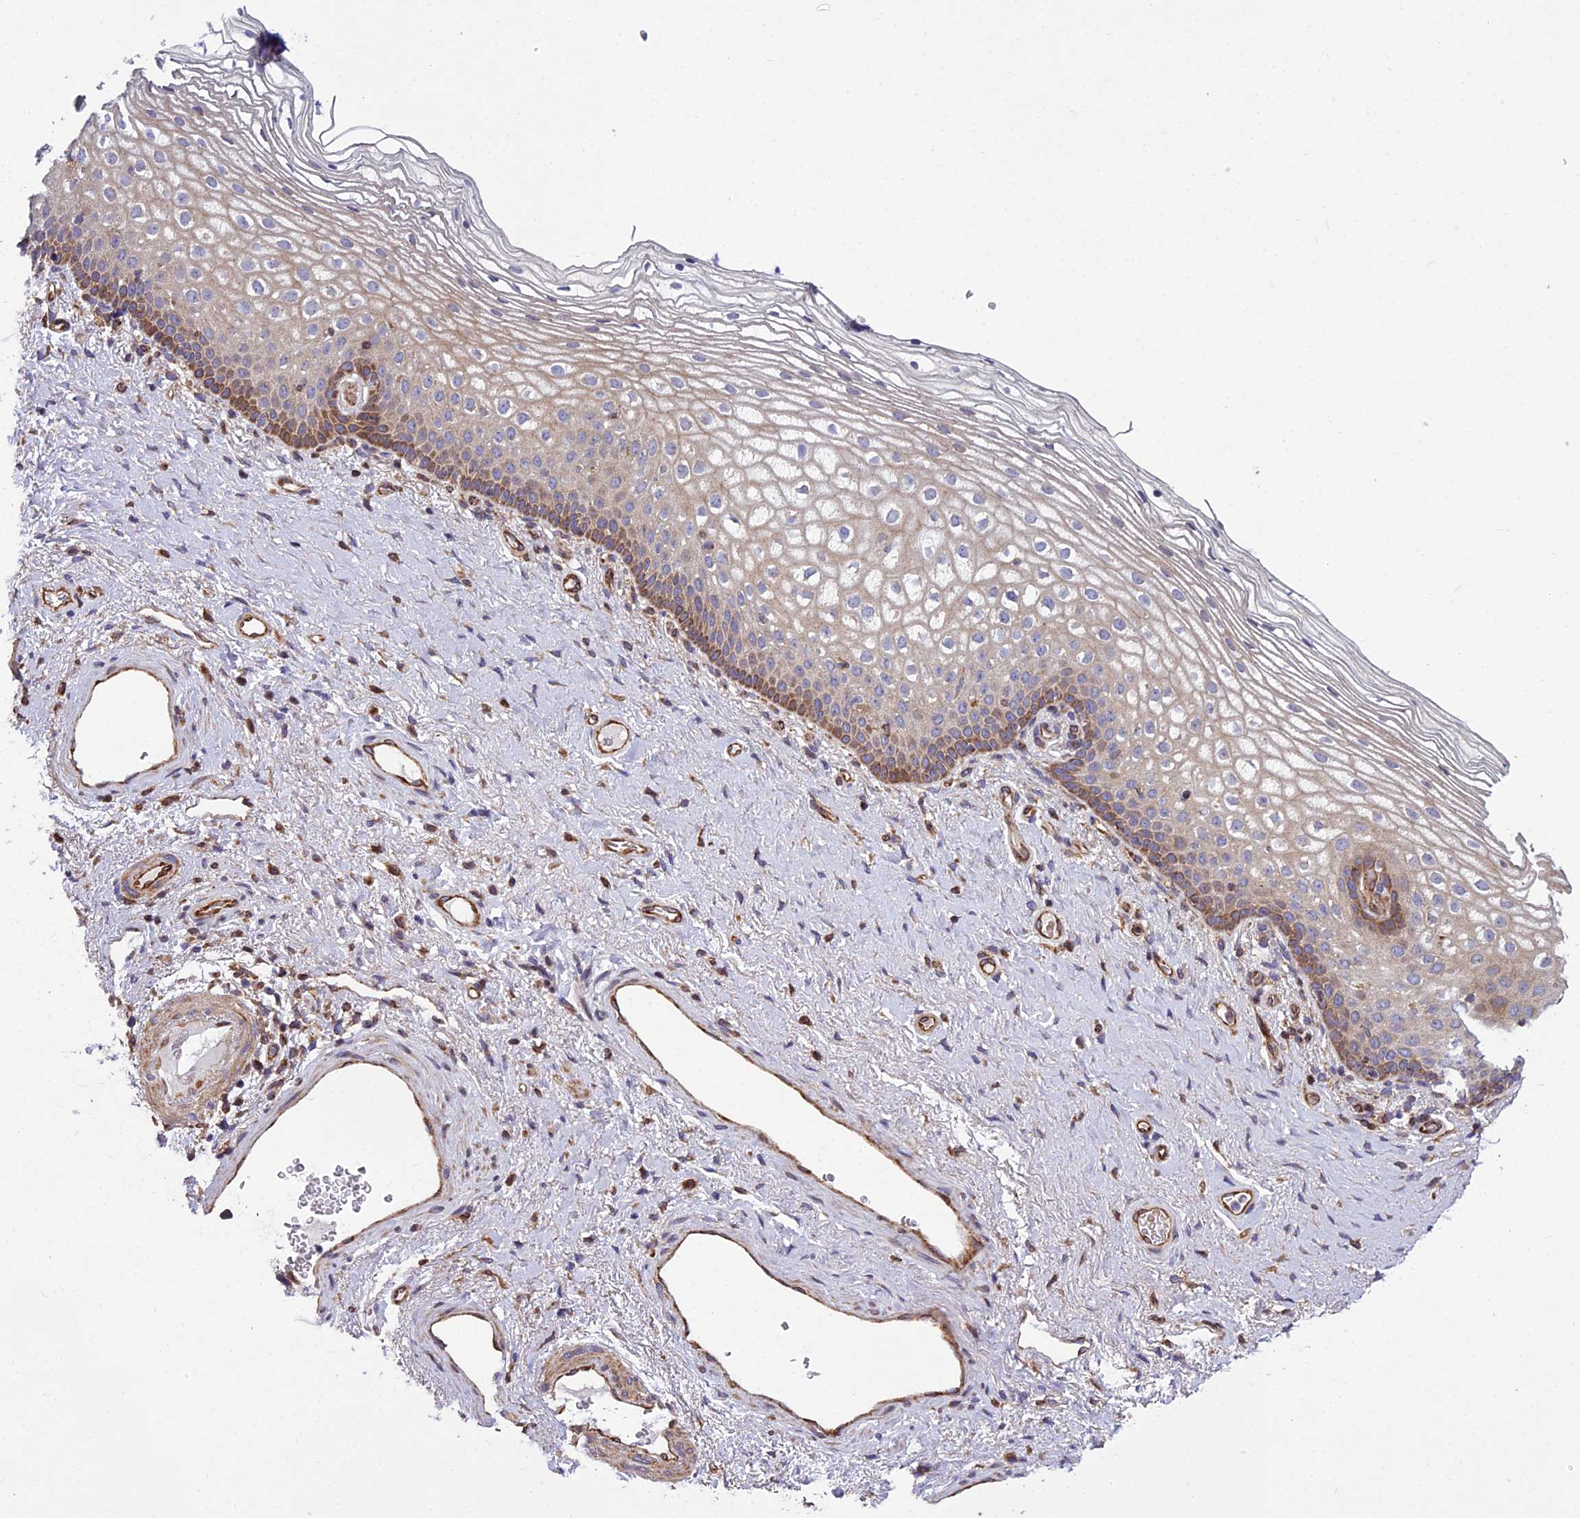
{"staining": {"intensity": "moderate", "quantity": "<25%", "location": "cytoplasmic/membranous"}, "tissue": "vagina", "cell_type": "Squamous epithelial cells", "image_type": "normal", "snomed": [{"axis": "morphology", "description": "Normal tissue, NOS"}, {"axis": "topography", "description": "Vagina"}], "caption": "This histopathology image exhibits unremarkable vagina stained with immunohistochemistry to label a protein in brown. The cytoplasmic/membranous of squamous epithelial cells show moderate positivity for the protein. Nuclei are counter-stained blue.", "gene": "GIMAP1", "patient": {"sex": "female", "age": 60}}